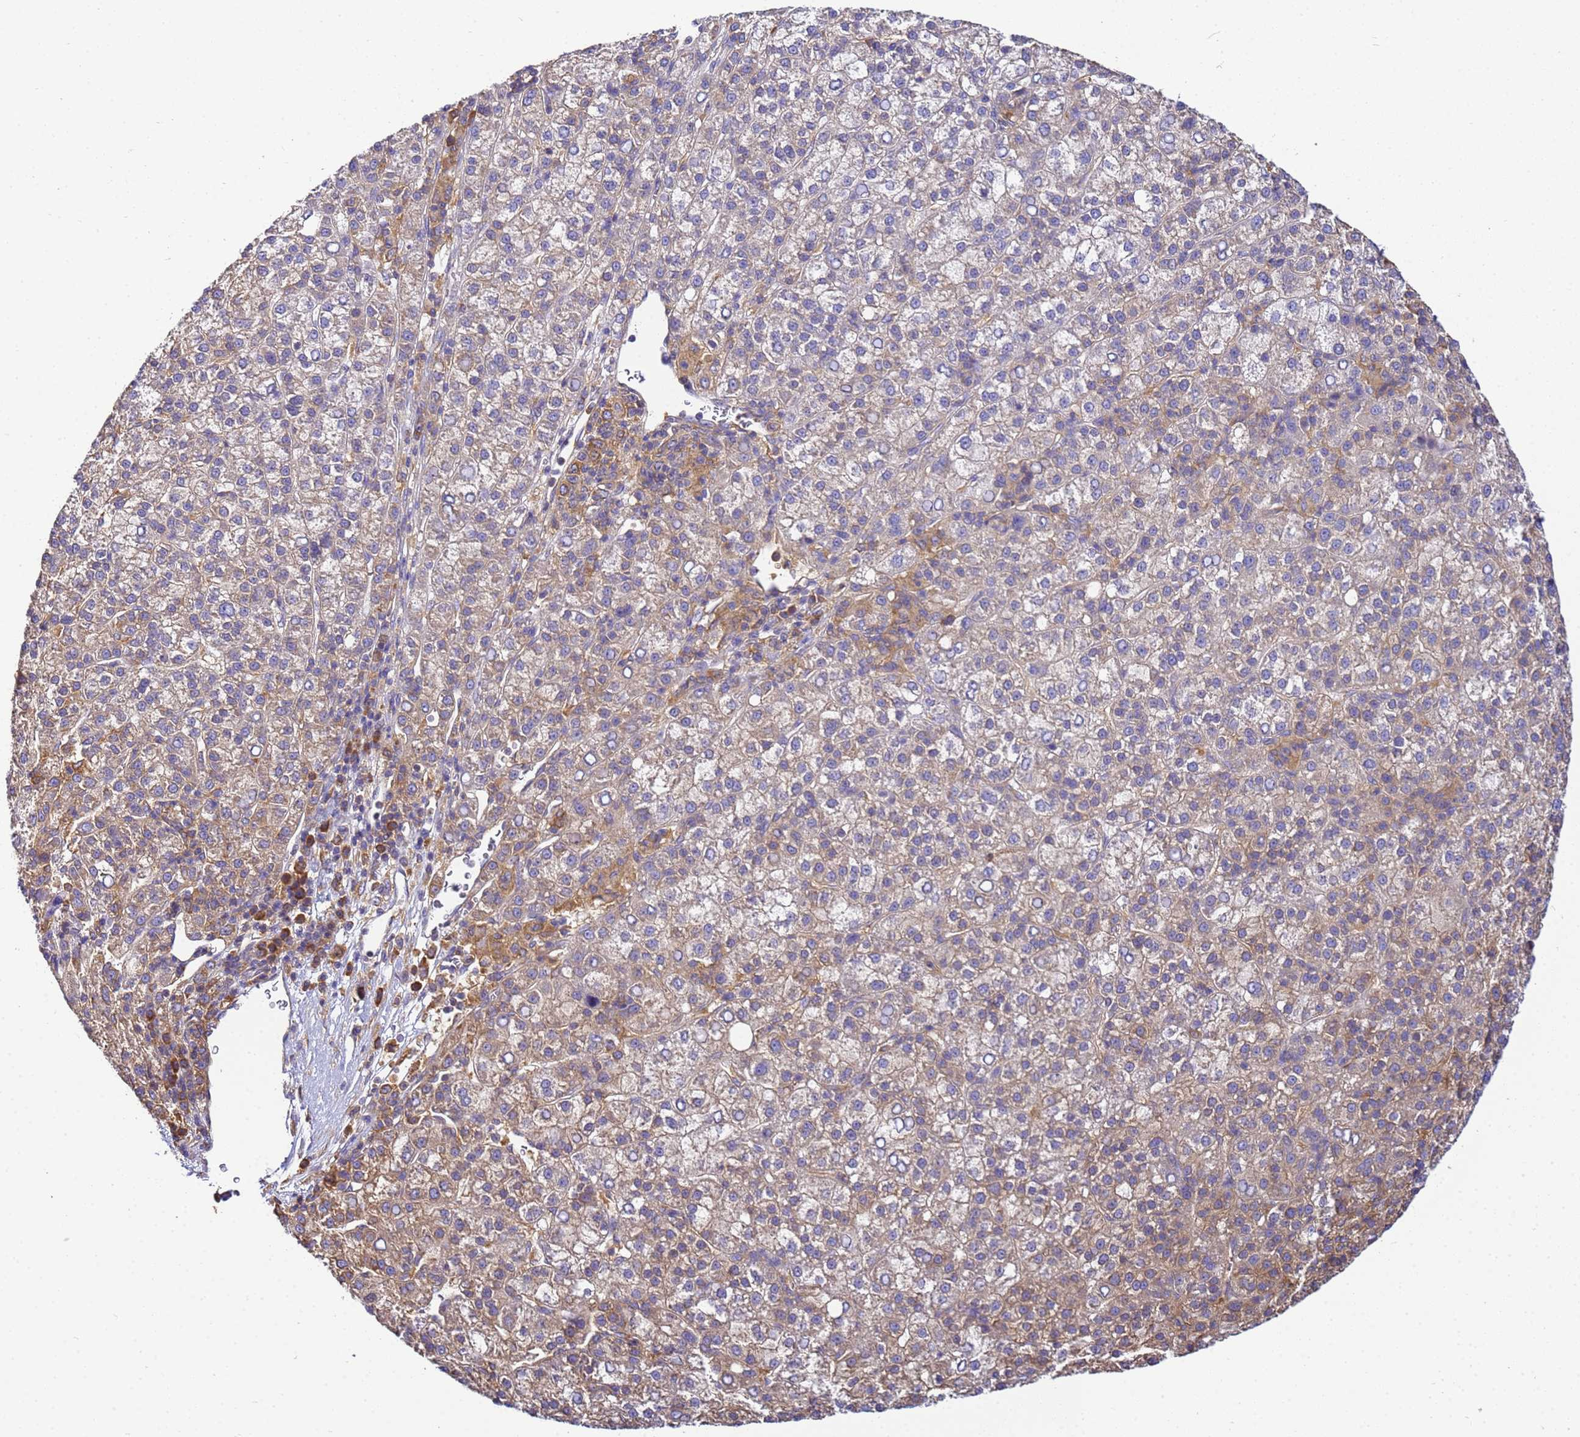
{"staining": {"intensity": "weak", "quantity": "25%-75%", "location": "cytoplasmic/membranous"}, "tissue": "liver cancer", "cell_type": "Tumor cells", "image_type": "cancer", "snomed": [{"axis": "morphology", "description": "Carcinoma, Hepatocellular, NOS"}, {"axis": "topography", "description": "Liver"}], "caption": "IHC (DAB) staining of human liver cancer (hepatocellular carcinoma) reveals weak cytoplasmic/membranous protein staining in about 25%-75% of tumor cells.", "gene": "NARS1", "patient": {"sex": "female", "age": 58}}